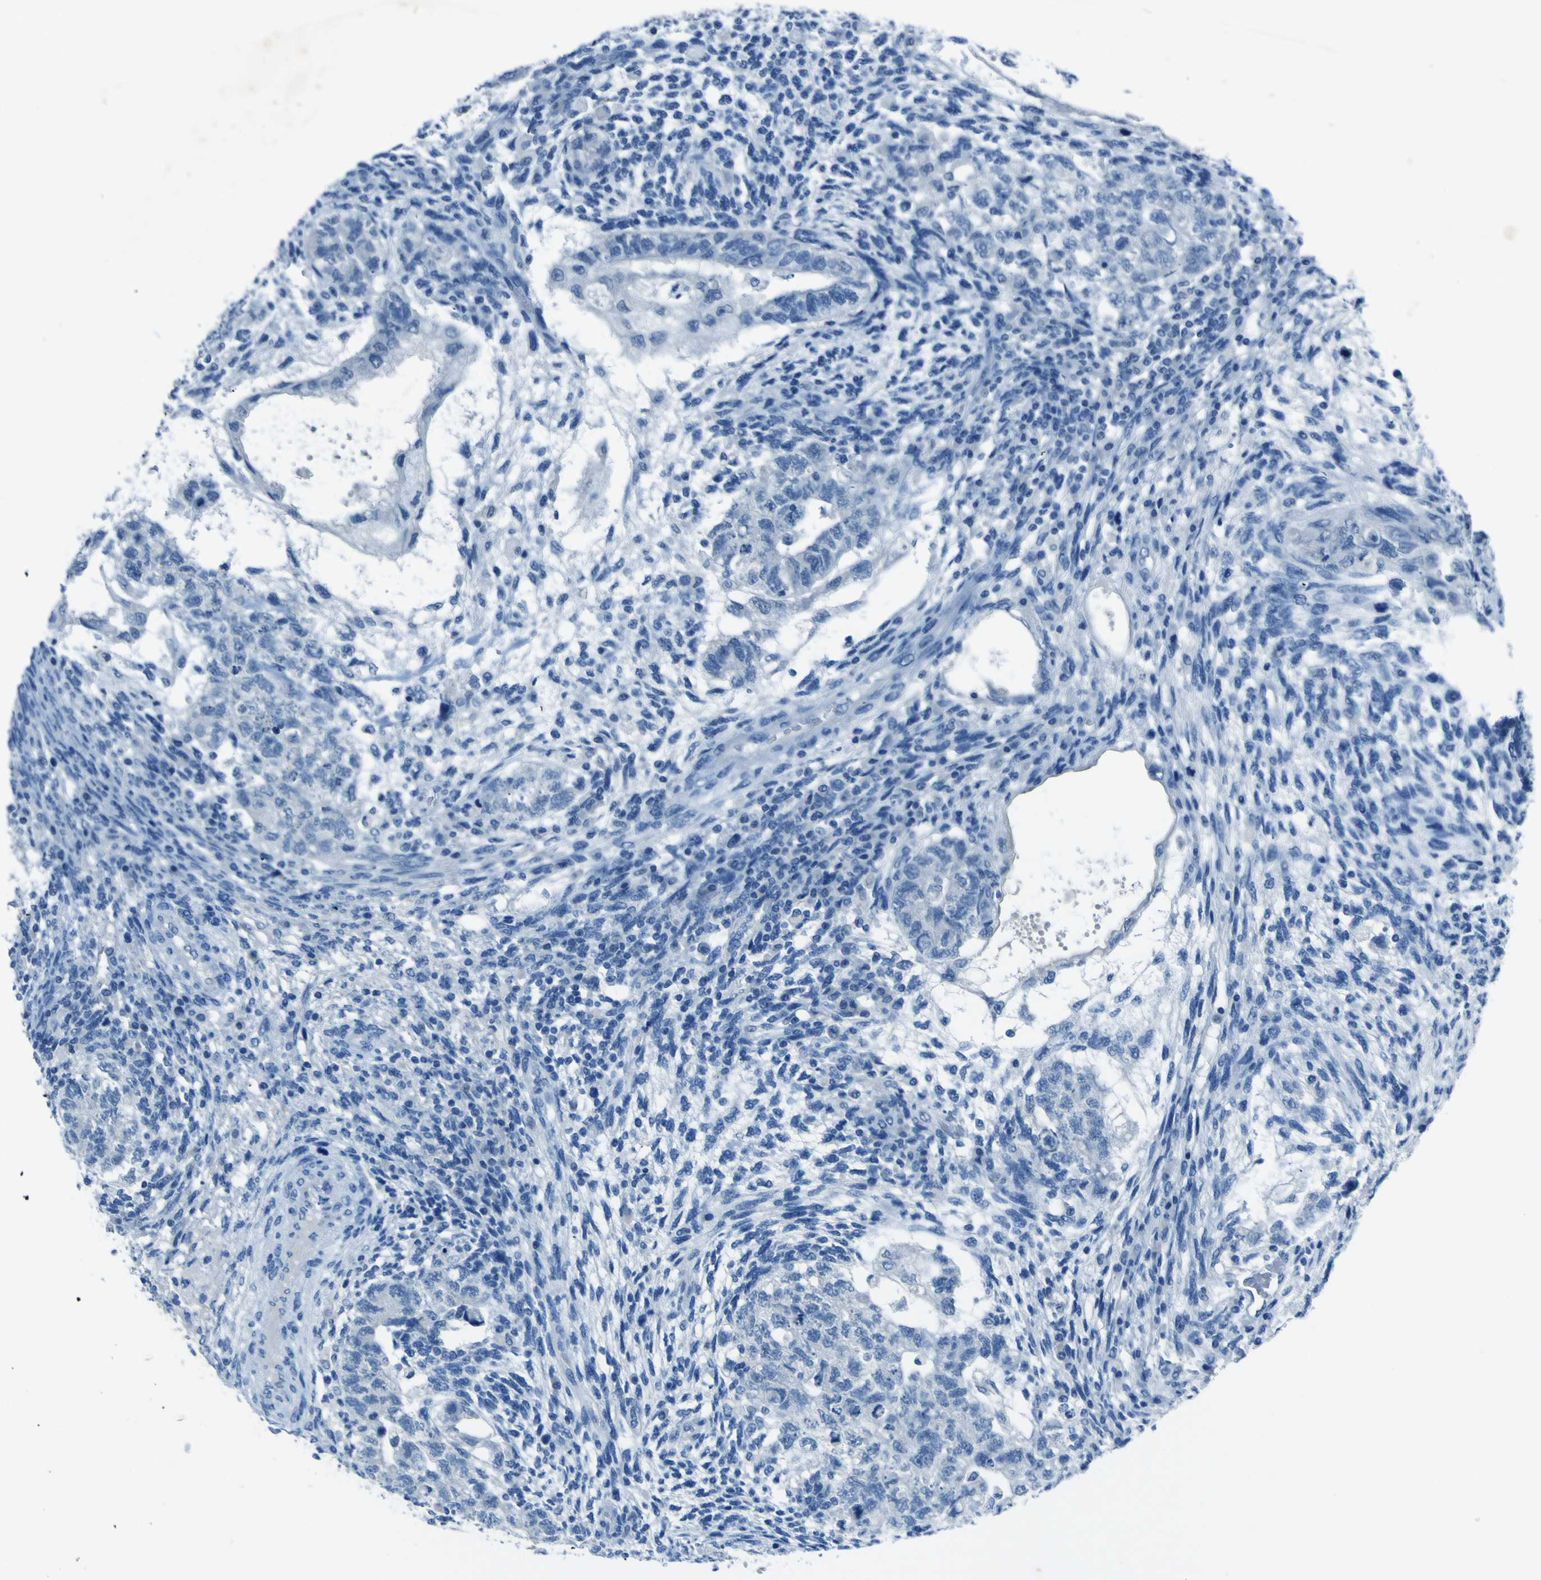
{"staining": {"intensity": "negative", "quantity": "none", "location": "none"}, "tissue": "testis cancer", "cell_type": "Tumor cells", "image_type": "cancer", "snomed": [{"axis": "morphology", "description": "Normal tissue, NOS"}, {"axis": "morphology", "description": "Carcinoma, Embryonal, NOS"}, {"axis": "topography", "description": "Testis"}], "caption": "A histopathology image of embryonal carcinoma (testis) stained for a protein demonstrates no brown staining in tumor cells.", "gene": "PHKG1", "patient": {"sex": "male", "age": 36}}